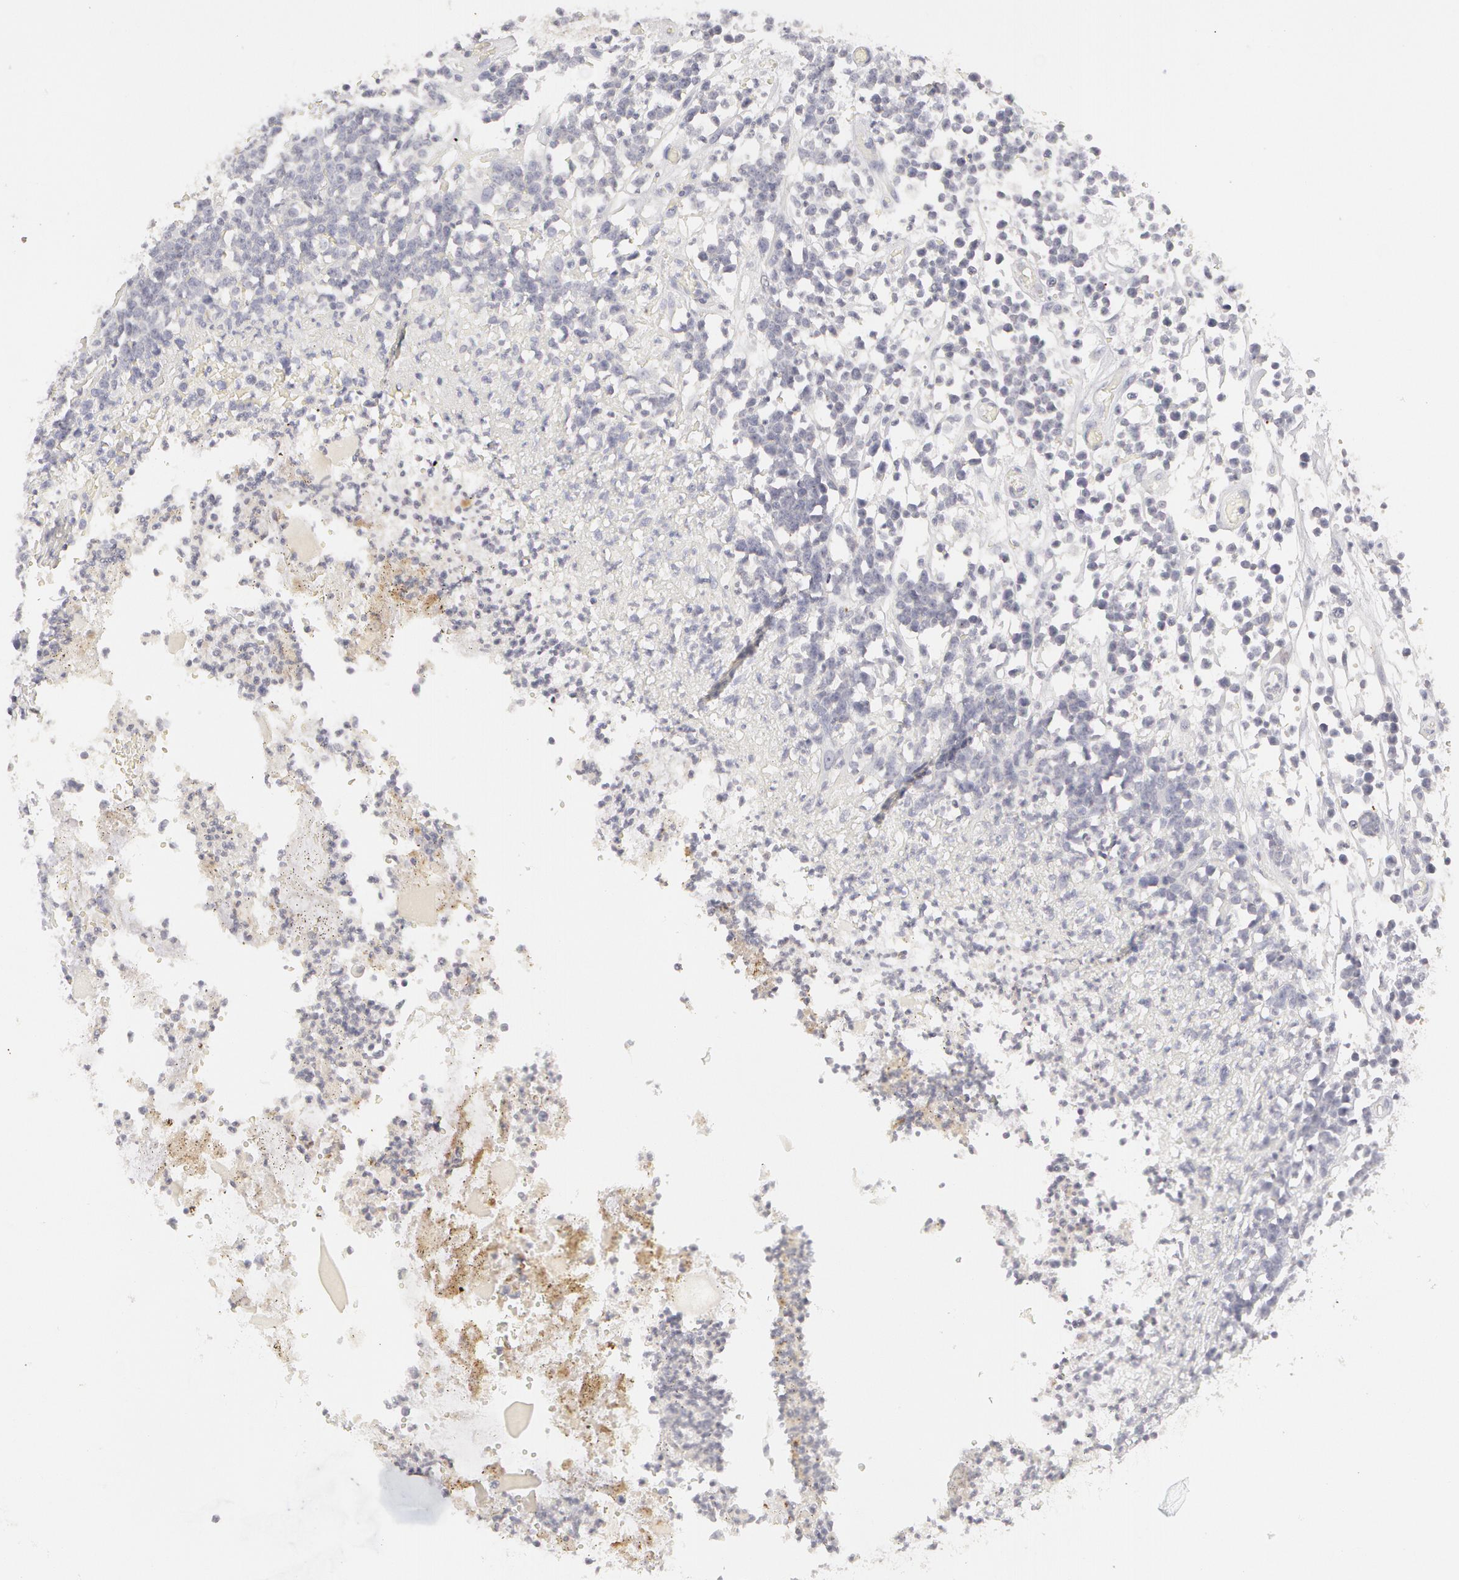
{"staining": {"intensity": "negative", "quantity": "none", "location": "none"}, "tissue": "lymphoma", "cell_type": "Tumor cells", "image_type": "cancer", "snomed": [{"axis": "morphology", "description": "Malignant lymphoma, non-Hodgkin's type, High grade"}, {"axis": "topography", "description": "Colon"}], "caption": "Tumor cells show no significant protein positivity in high-grade malignant lymphoma, non-Hodgkin's type.", "gene": "ABCB1", "patient": {"sex": "male", "age": 82}}